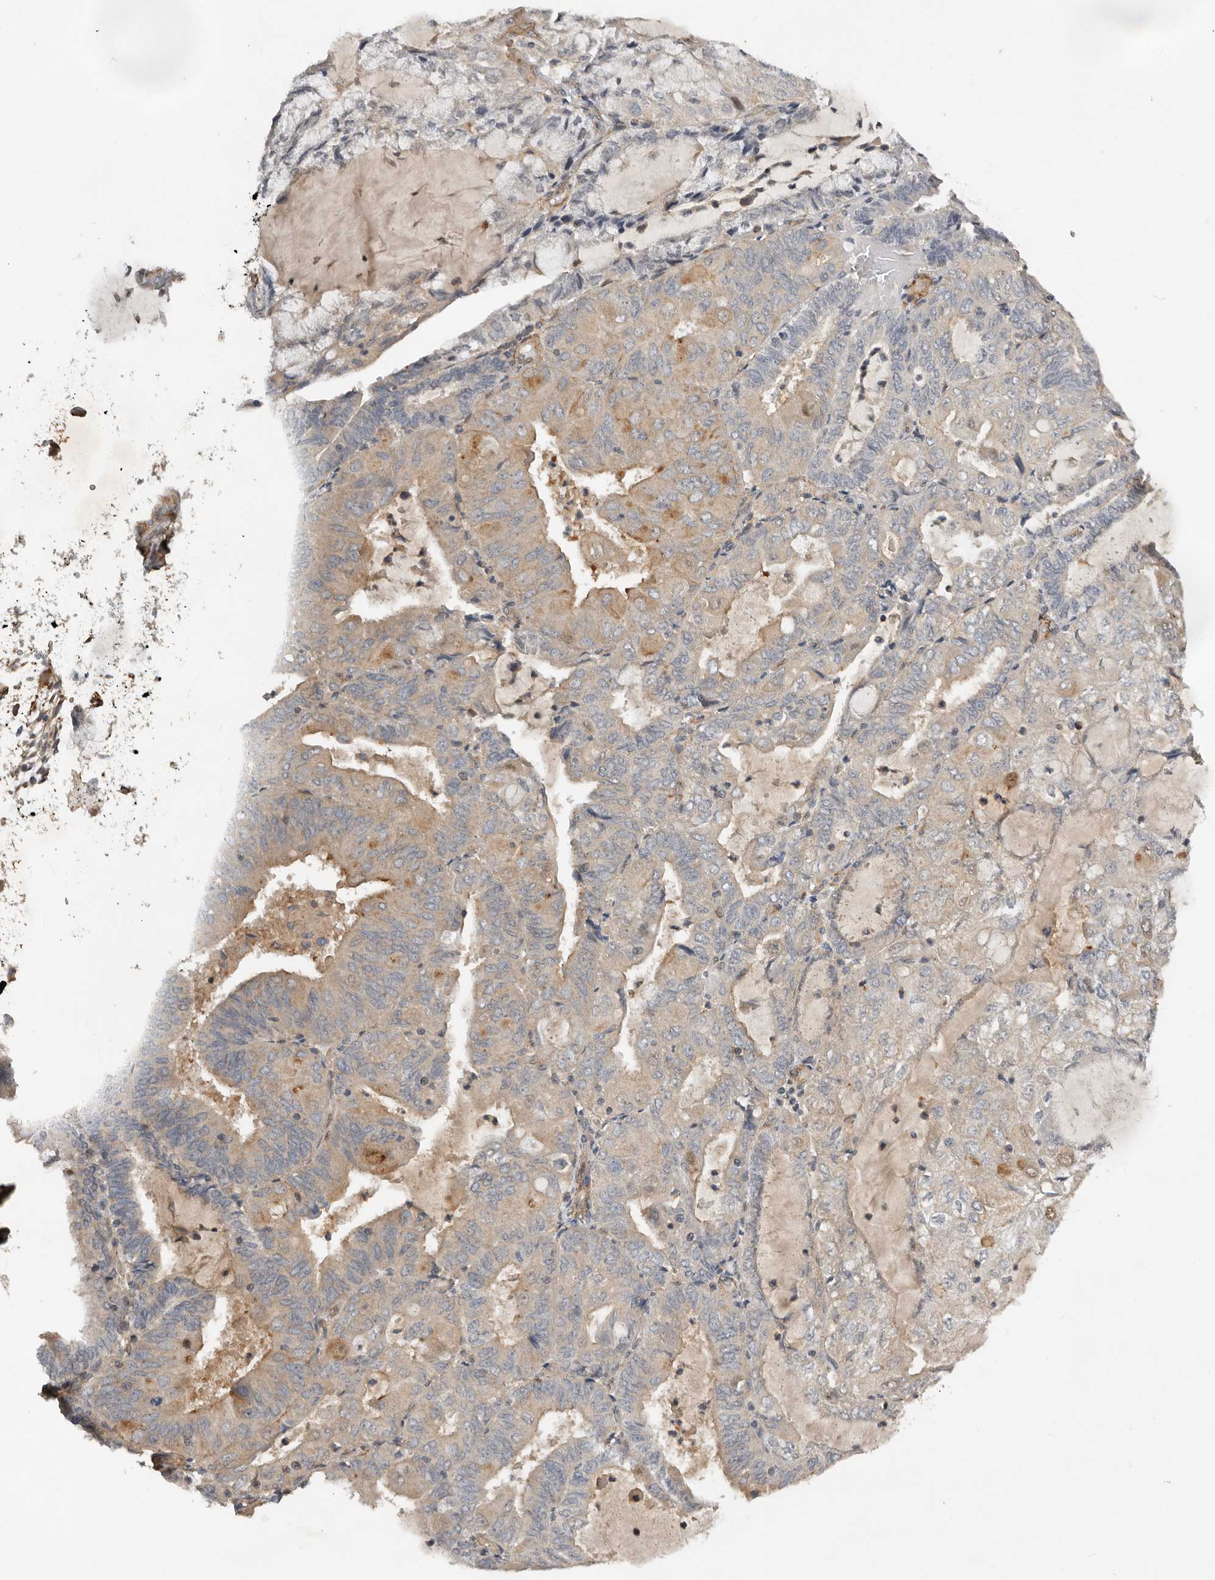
{"staining": {"intensity": "weak", "quantity": "25%-75%", "location": "cytoplasmic/membranous"}, "tissue": "endometrial cancer", "cell_type": "Tumor cells", "image_type": "cancer", "snomed": [{"axis": "morphology", "description": "Adenocarcinoma, NOS"}, {"axis": "topography", "description": "Endometrium"}], "caption": "Endometrial cancer (adenocarcinoma) stained with immunohistochemistry demonstrates weak cytoplasmic/membranous staining in approximately 25%-75% of tumor cells. The staining was performed using DAB to visualize the protein expression in brown, while the nuclei were stained in blue with hematoxylin (Magnification: 20x).", "gene": "RNF157", "patient": {"sex": "female", "age": 81}}